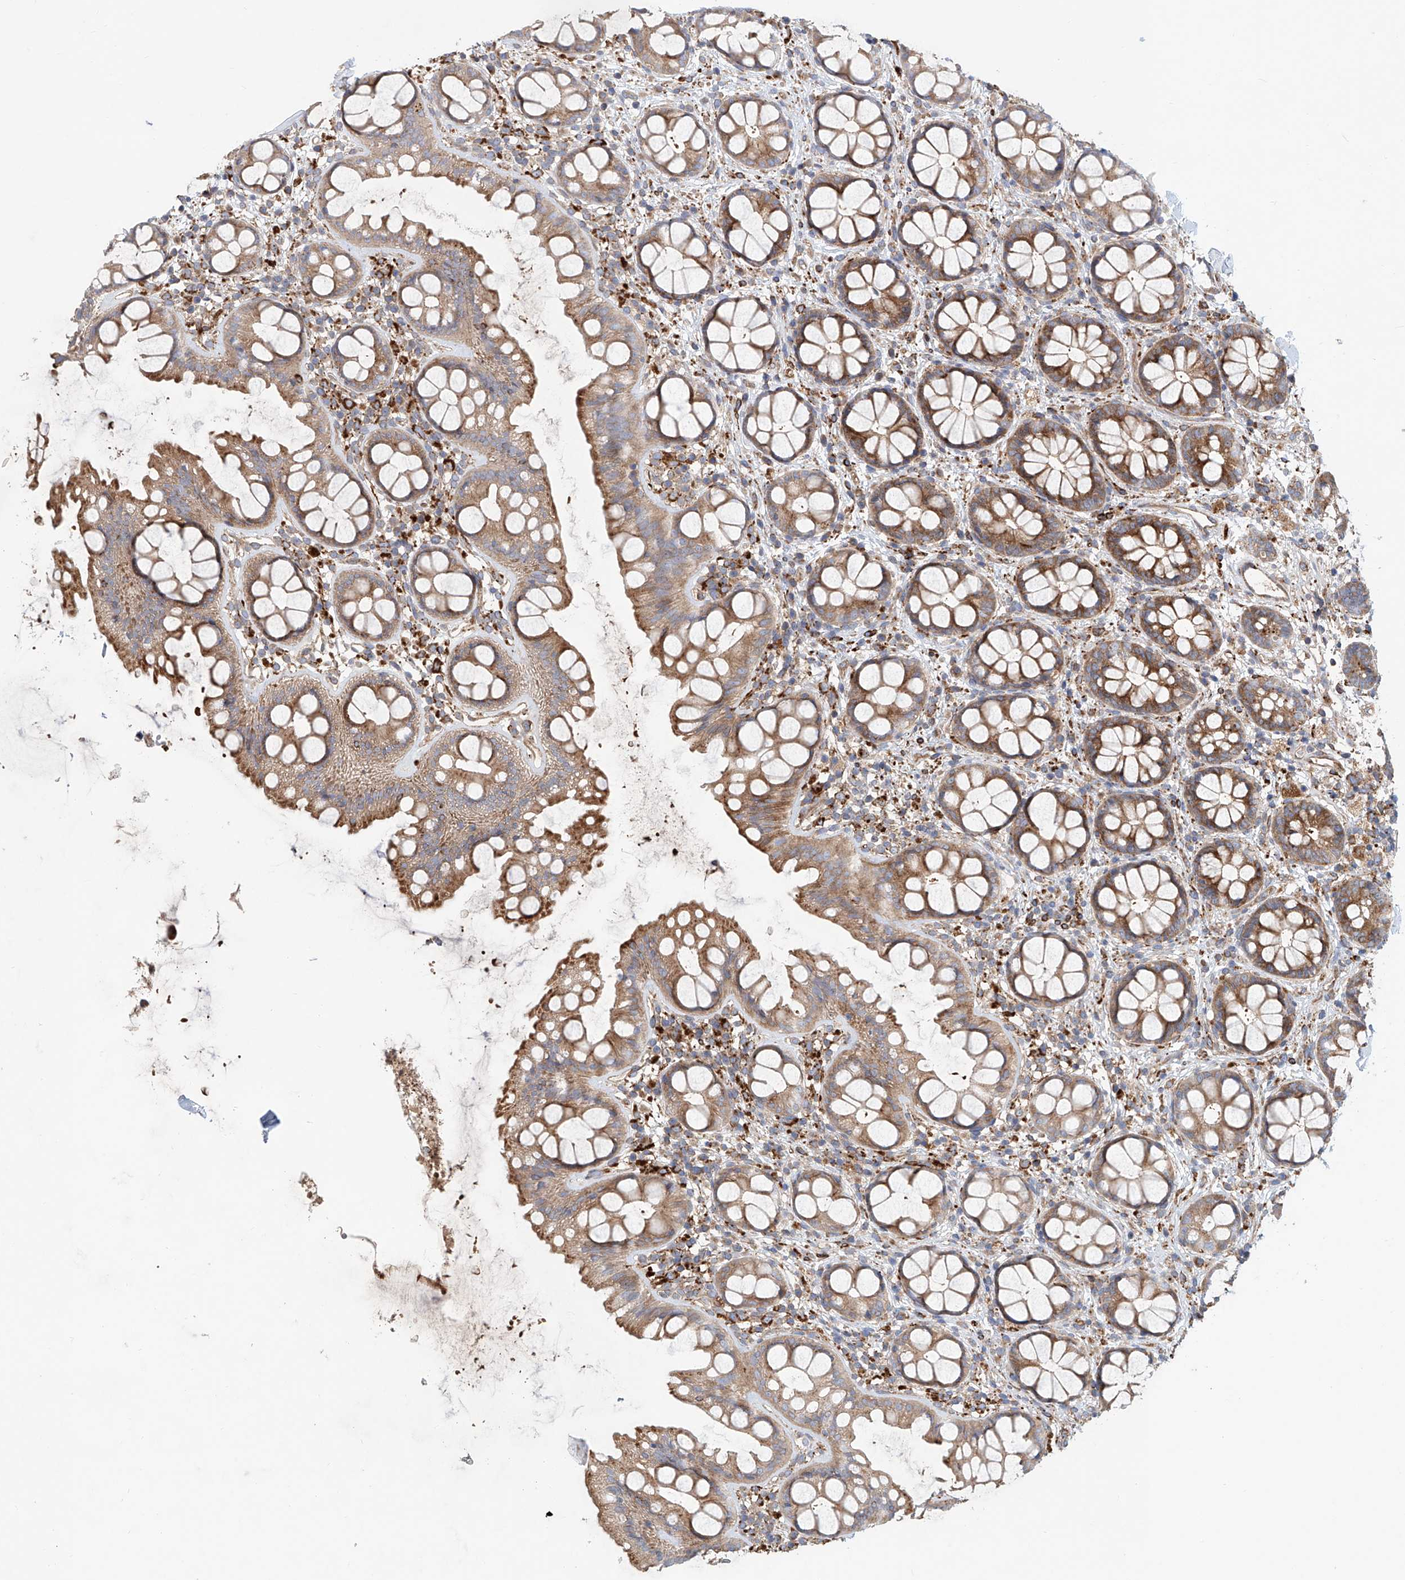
{"staining": {"intensity": "moderate", "quantity": ">75%", "location": "cytoplasmic/membranous"}, "tissue": "rectum", "cell_type": "Glandular cells", "image_type": "normal", "snomed": [{"axis": "morphology", "description": "Normal tissue, NOS"}, {"axis": "topography", "description": "Rectum"}], "caption": "A brown stain labels moderate cytoplasmic/membranous positivity of a protein in glandular cells of unremarkable rectum.", "gene": "HGSNAT", "patient": {"sex": "female", "age": 65}}